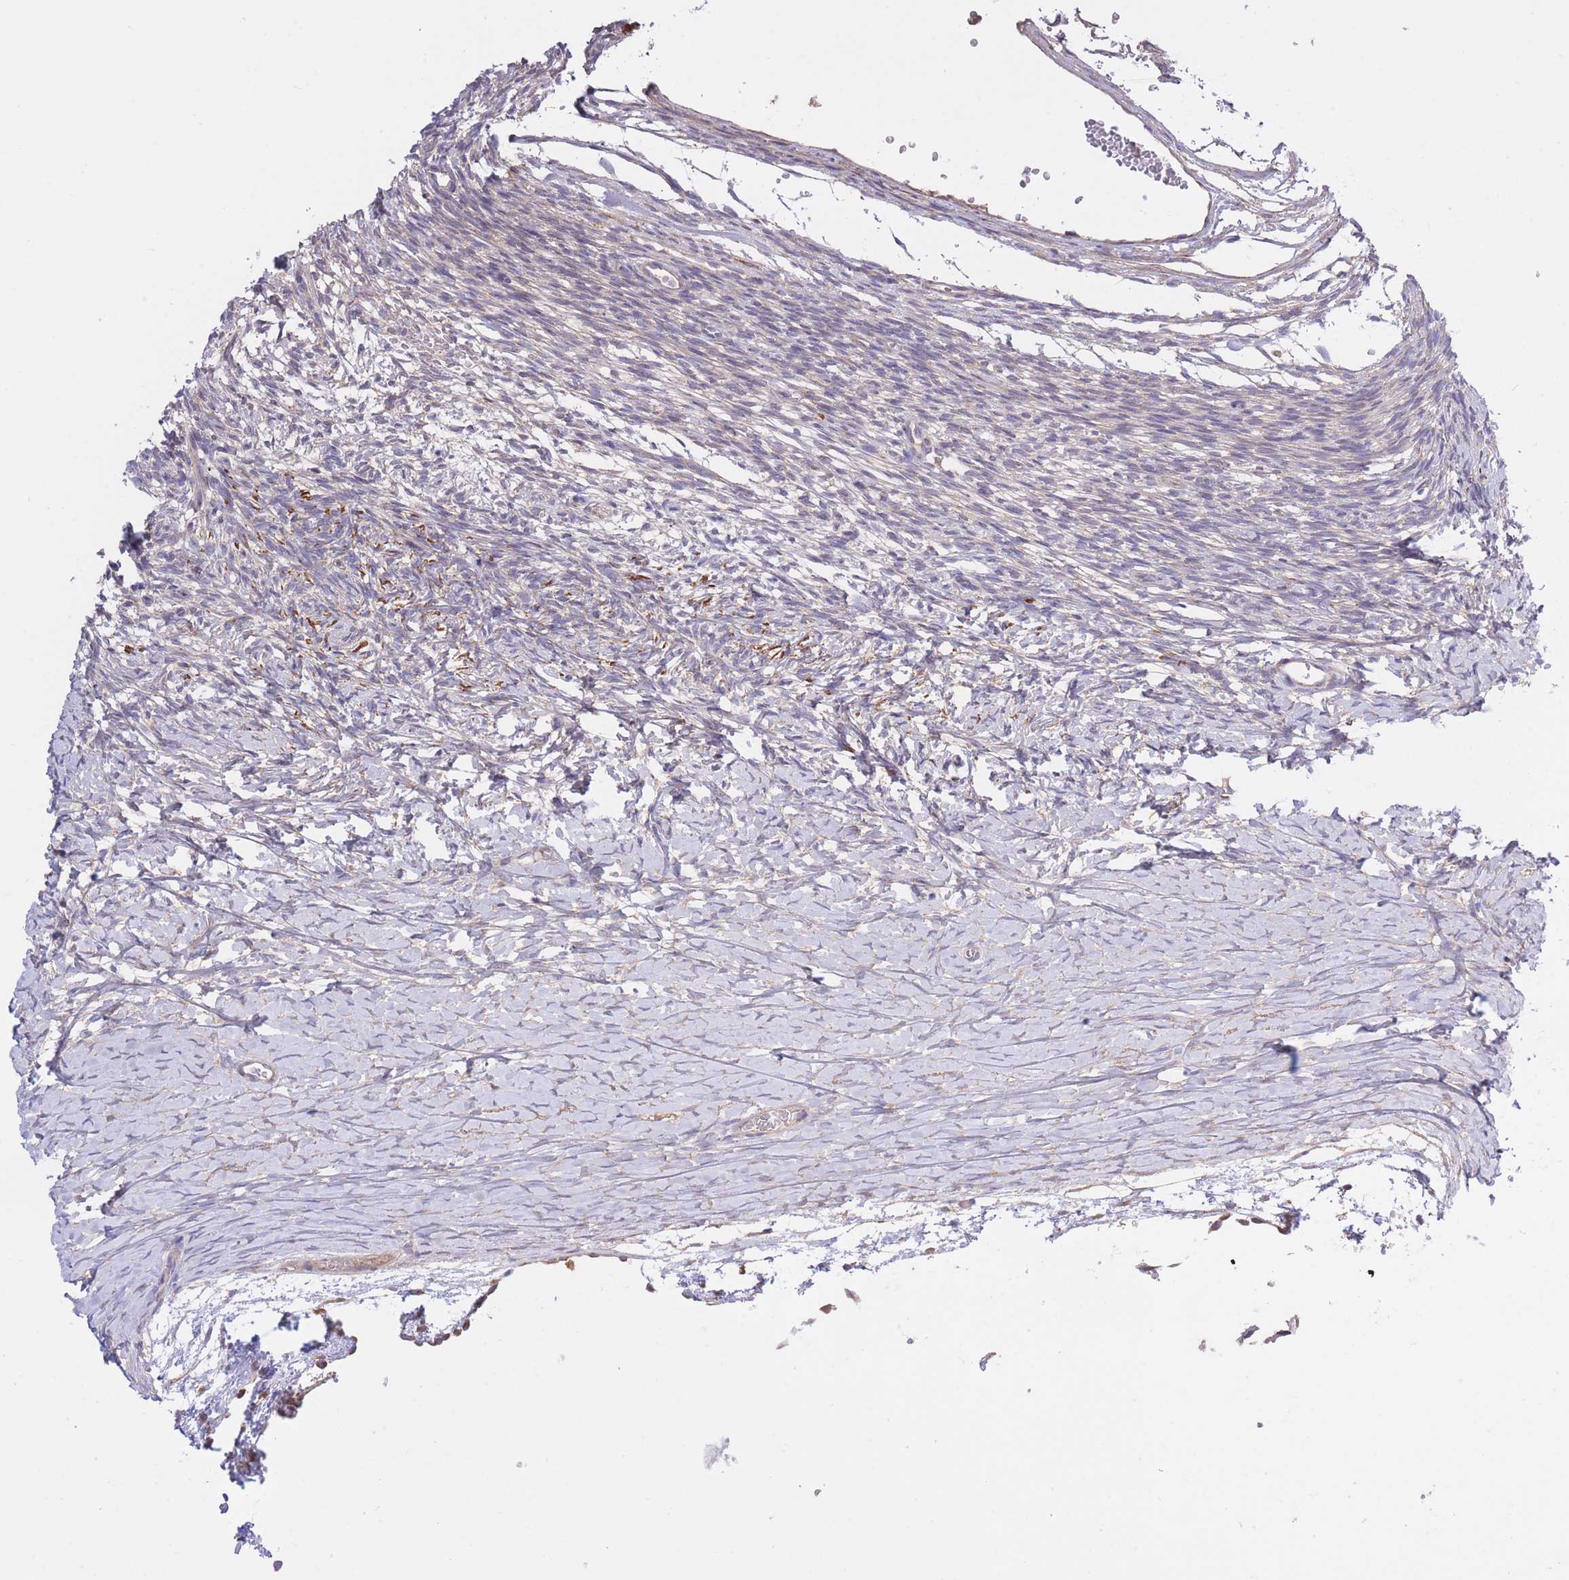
{"staining": {"intensity": "weak", "quantity": "<25%", "location": "cytoplasmic/membranous"}, "tissue": "ovary", "cell_type": "Ovarian stroma cells", "image_type": "normal", "snomed": [{"axis": "morphology", "description": "Normal tissue, NOS"}, {"axis": "topography", "description": "Ovary"}], "caption": "There is no significant expression in ovarian stroma cells of ovary. The staining is performed using DAB brown chromogen with nuclei counter-stained in using hematoxylin.", "gene": "ATP13A2", "patient": {"sex": "female", "age": 39}}